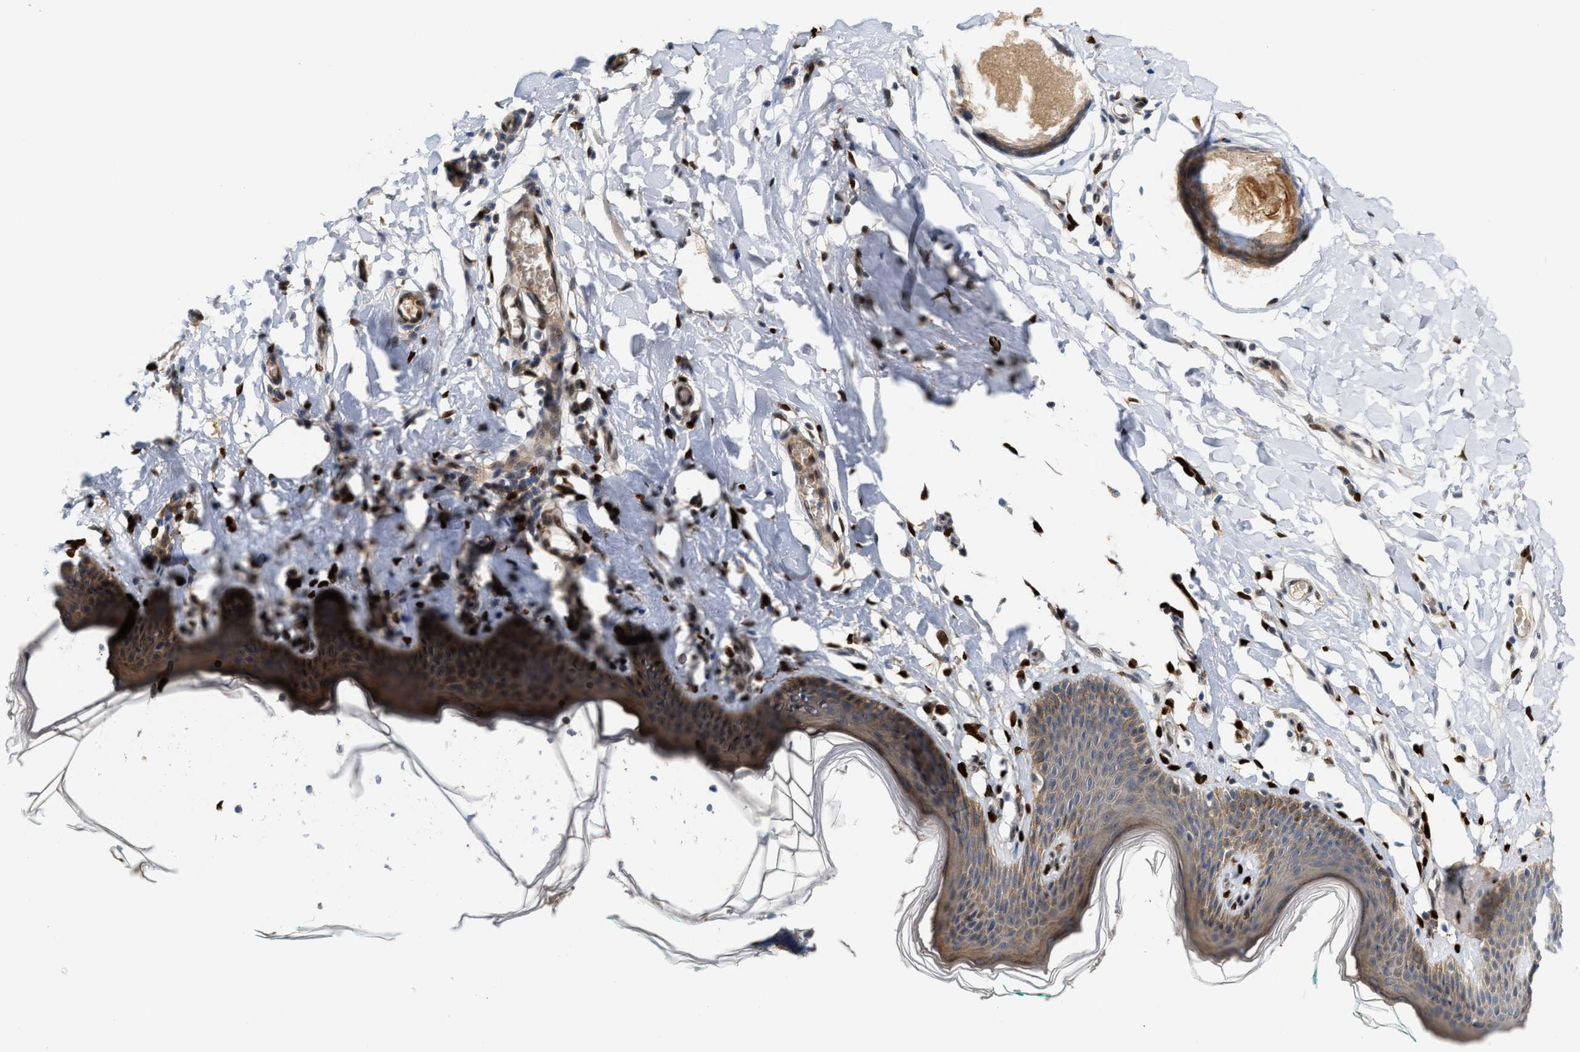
{"staining": {"intensity": "moderate", "quantity": ">75%", "location": "cytoplasmic/membranous,nuclear"}, "tissue": "skin", "cell_type": "Epidermal cells", "image_type": "normal", "snomed": [{"axis": "morphology", "description": "Normal tissue, NOS"}, {"axis": "topography", "description": "Vulva"}], "caption": "This micrograph reveals immunohistochemistry staining of normal human skin, with medium moderate cytoplasmic/membranous,nuclear expression in approximately >75% of epidermal cells.", "gene": "TCF4", "patient": {"sex": "female", "age": 66}}